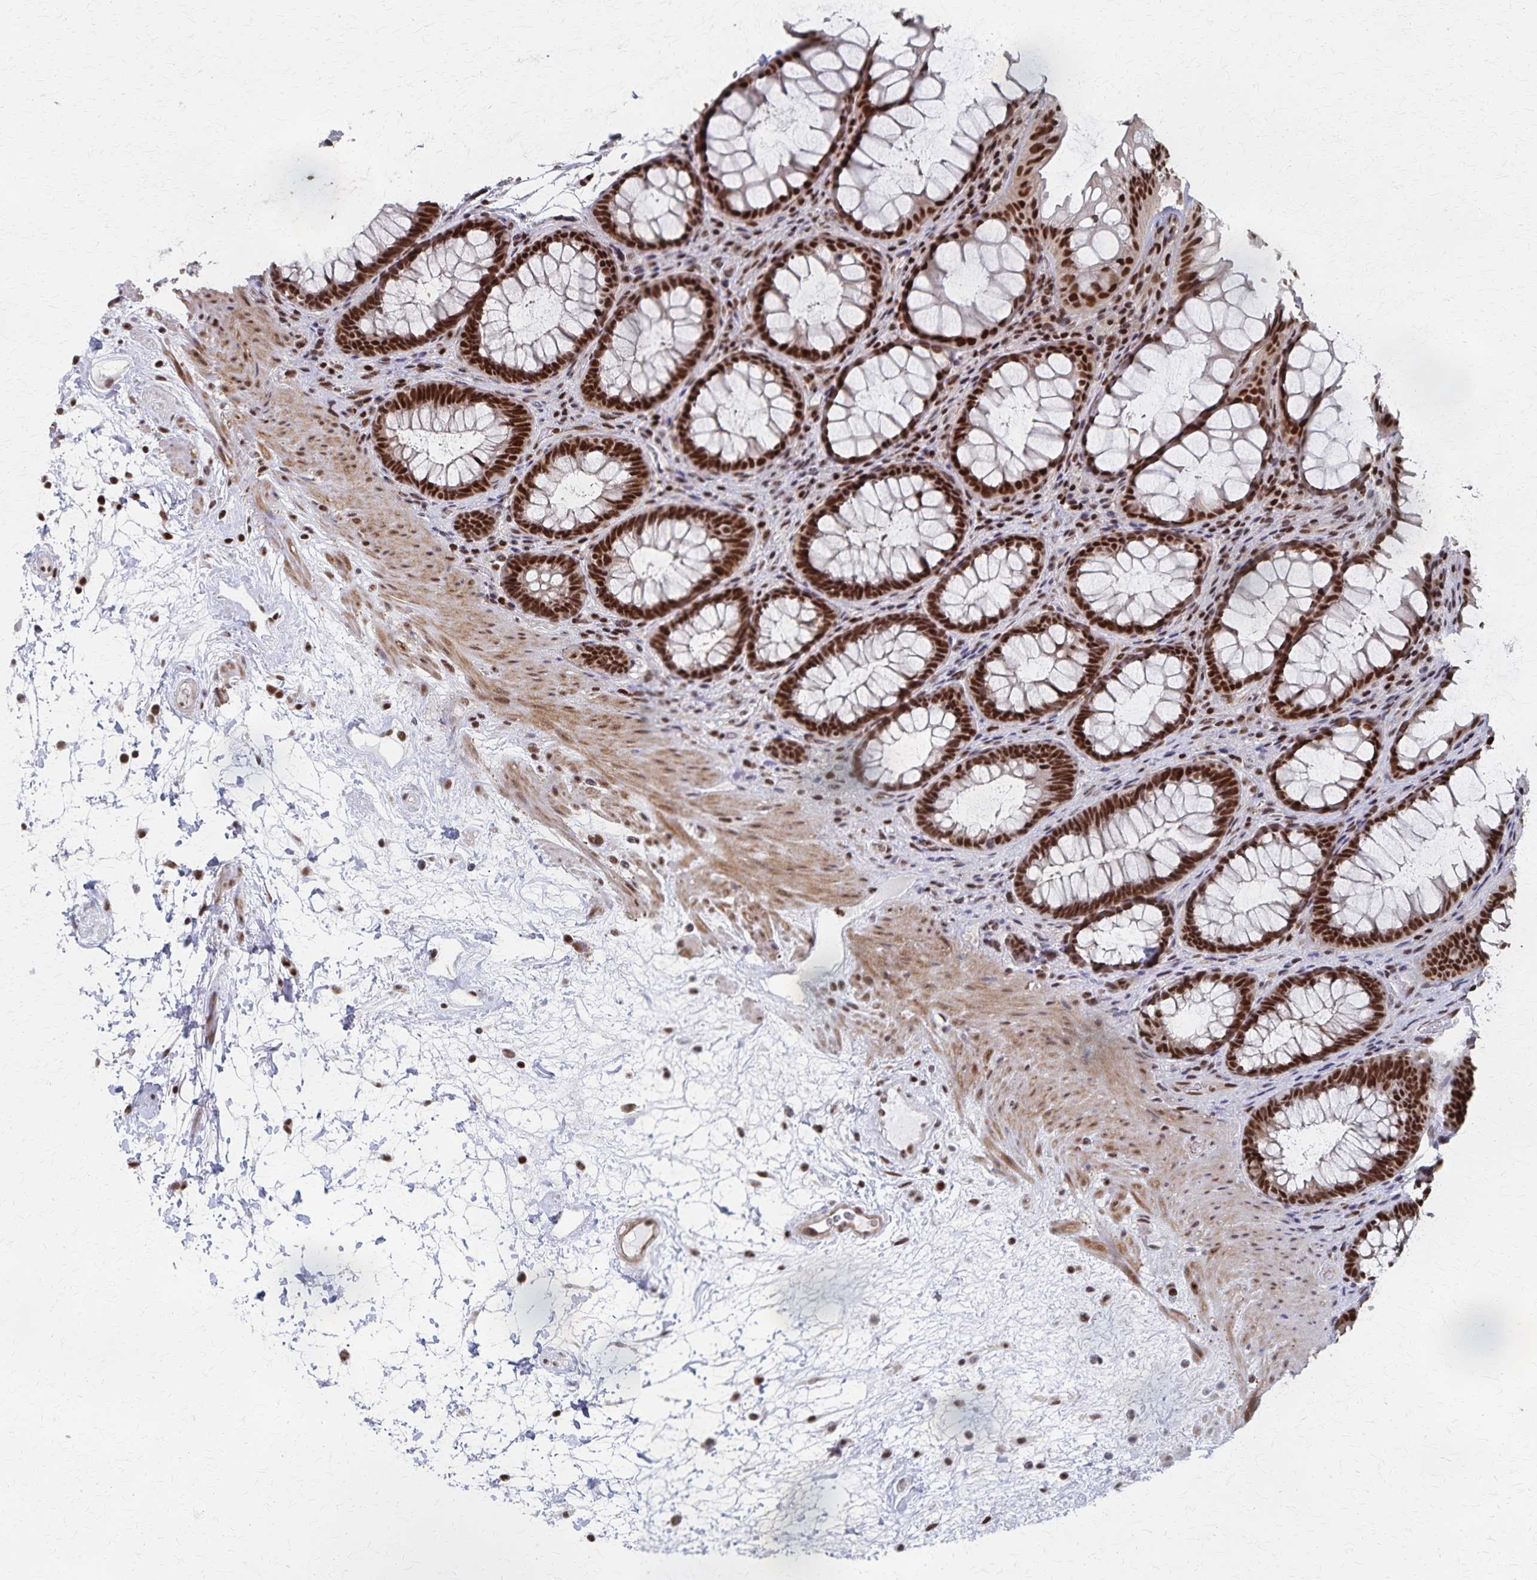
{"staining": {"intensity": "strong", "quantity": ">75%", "location": "nuclear"}, "tissue": "rectum", "cell_type": "Glandular cells", "image_type": "normal", "snomed": [{"axis": "morphology", "description": "Normal tissue, NOS"}, {"axis": "topography", "description": "Rectum"}], "caption": "Immunohistochemistry (IHC) staining of normal rectum, which demonstrates high levels of strong nuclear positivity in about >75% of glandular cells indicating strong nuclear protein positivity. The staining was performed using DAB (brown) for protein detection and nuclei were counterstained in hematoxylin (blue).", "gene": "GTF2B", "patient": {"sex": "male", "age": 72}}